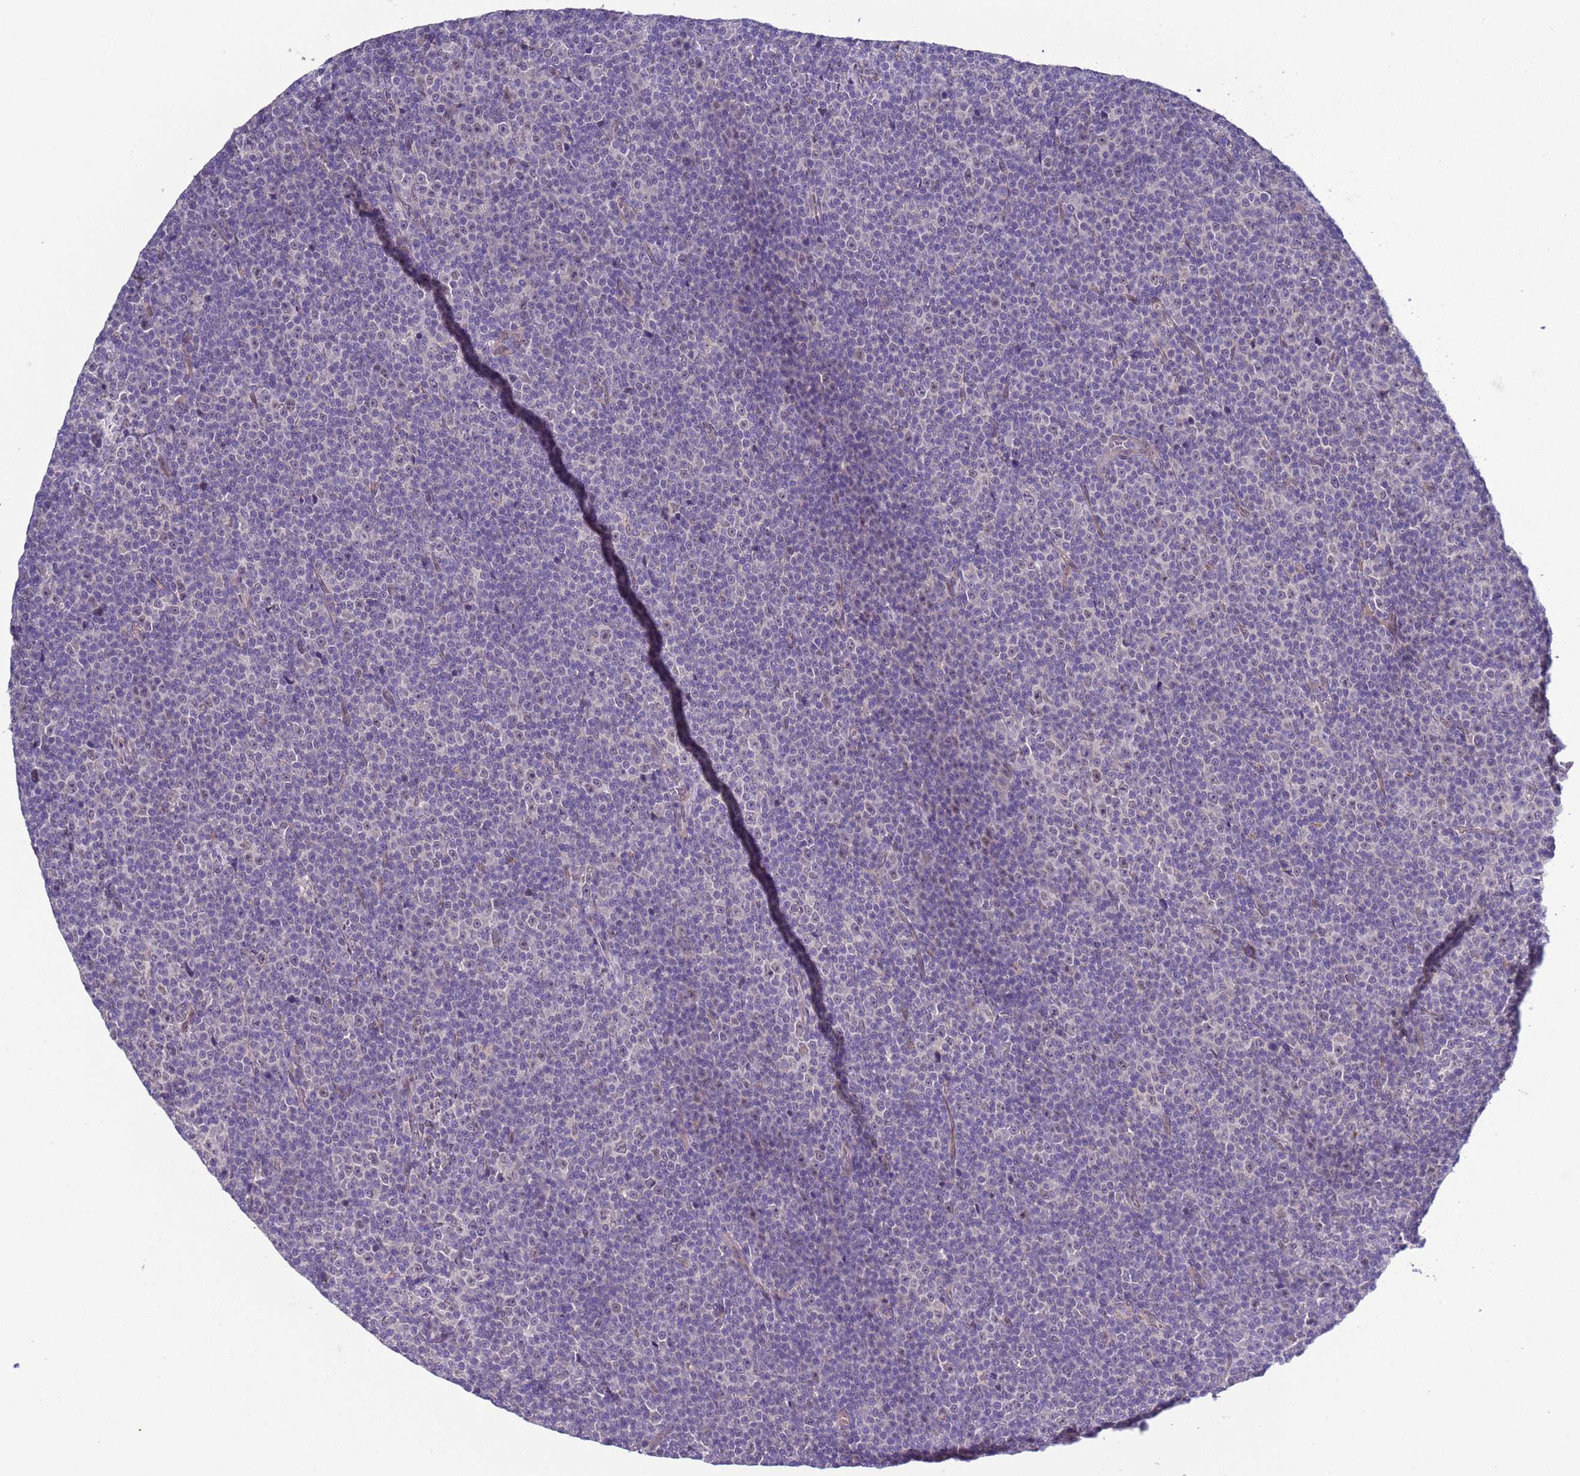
{"staining": {"intensity": "weak", "quantity": "<25%", "location": "nuclear"}, "tissue": "lymphoma", "cell_type": "Tumor cells", "image_type": "cancer", "snomed": [{"axis": "morphology", "description": "Malignant lymphoma, non-Hodgkin's type, Low grade"}, {"axis": "topography", "description": "Lymph node"}], "caption": "IHC photomicrograph of neoplastic tissue: human lymphoma stained with DAB displays no significant protein expression in tumor cells.", "gene": "TRMT10A", "patient": {"sex": "female", "age": 67}}